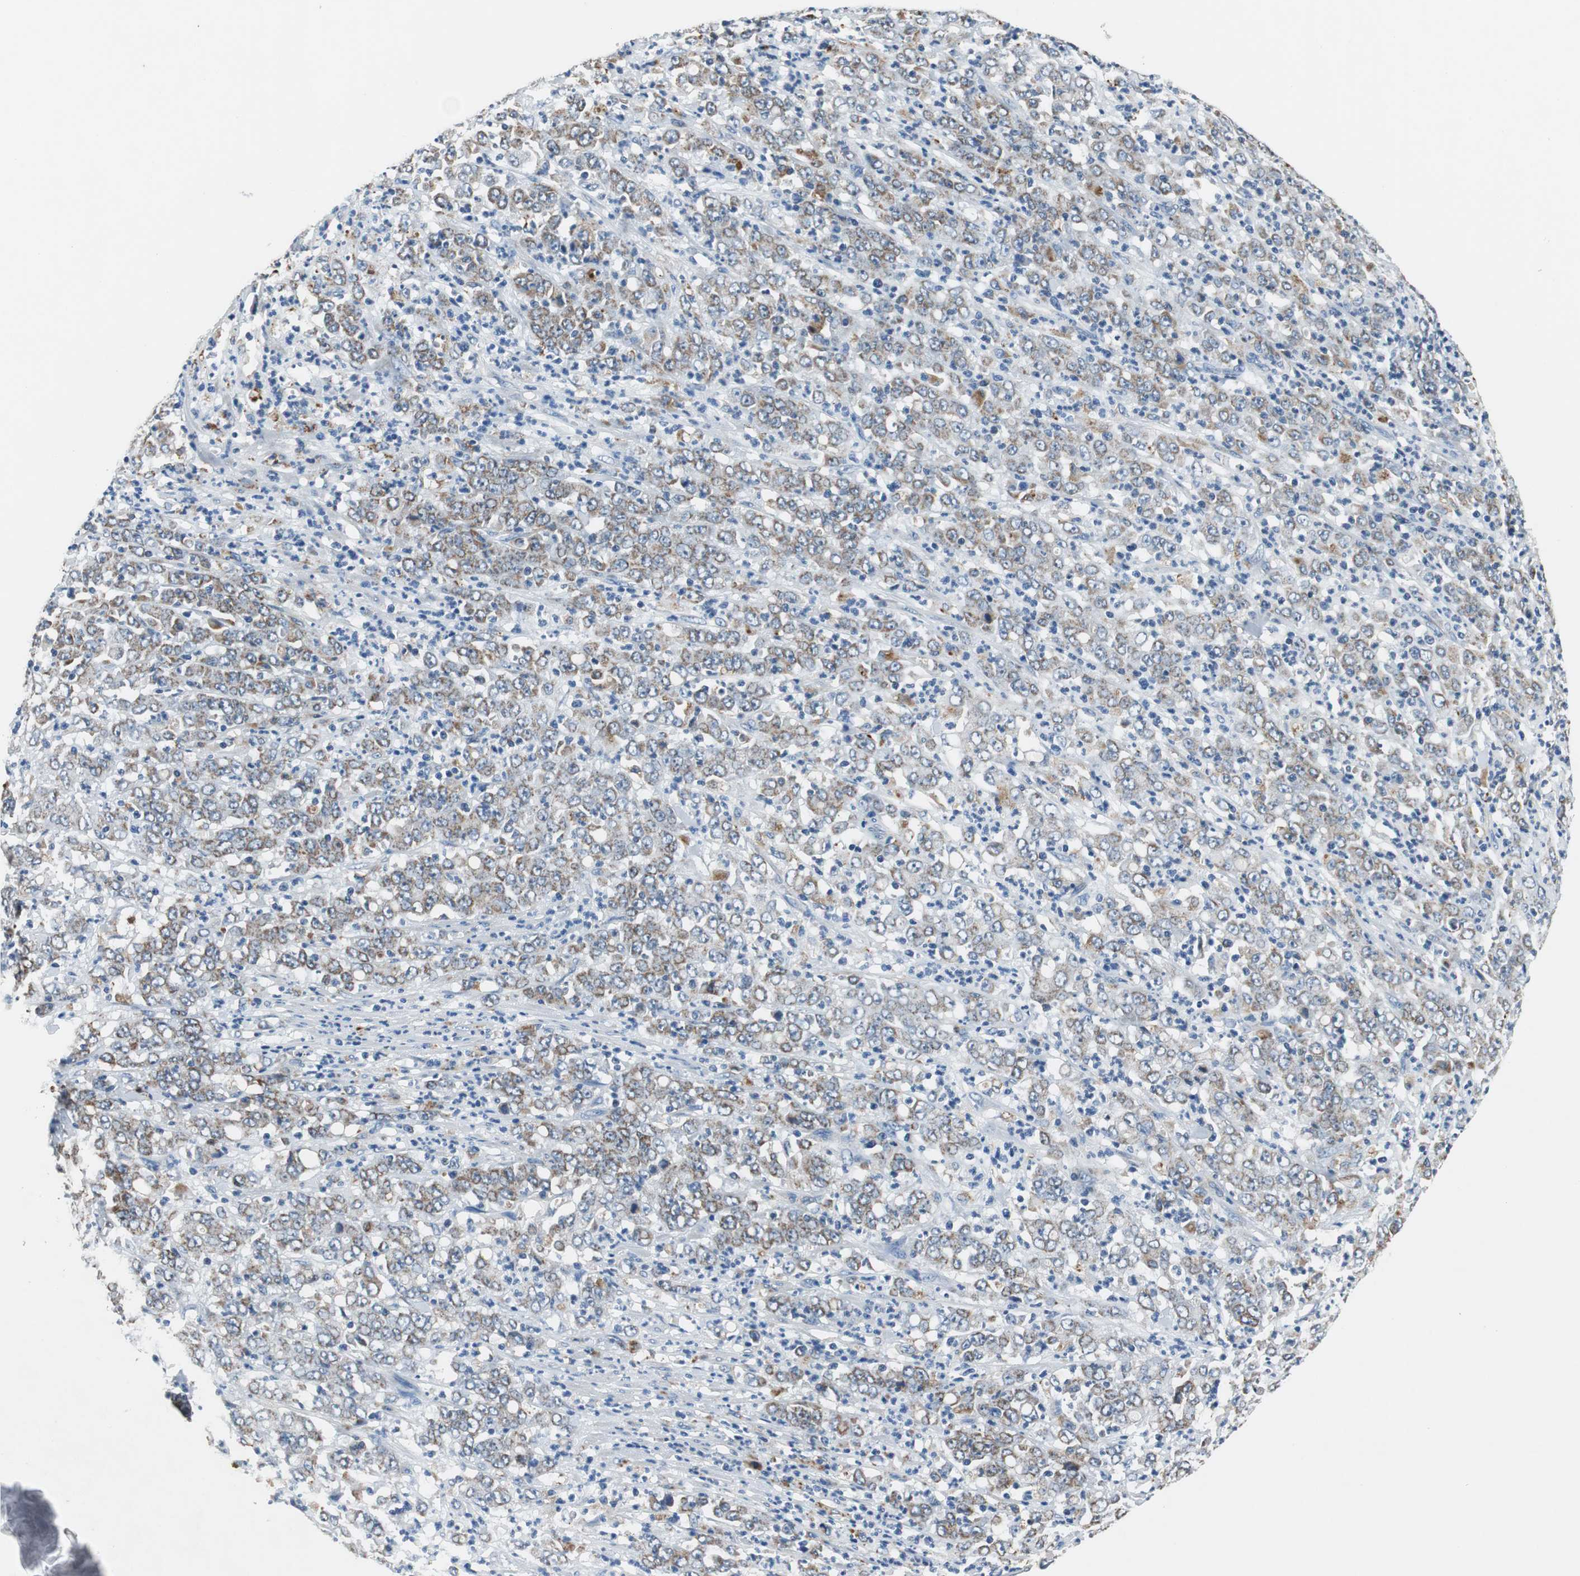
{"staining": {"intensity": "weak", "quantity": ">75%", "location": "cytoplasmic/membranous"}, "tissue": "stomach cancer", "cell_type": "Tumor cells", "image_type": "cancer", "snomed": [{"axis": "morphology", "description": "Adenocarcinoma, NOS"}, {"axis": "topography", "description": "Stomach, lower"}], "caption": "Stomach cancer was stained to show a protein in brown. There is low levels of weak cytoplasmic/membranous expression in approximately >75% of tumor cells.", "gene": "NLGN1", "patient": {"sex": "female", "age": 71}}